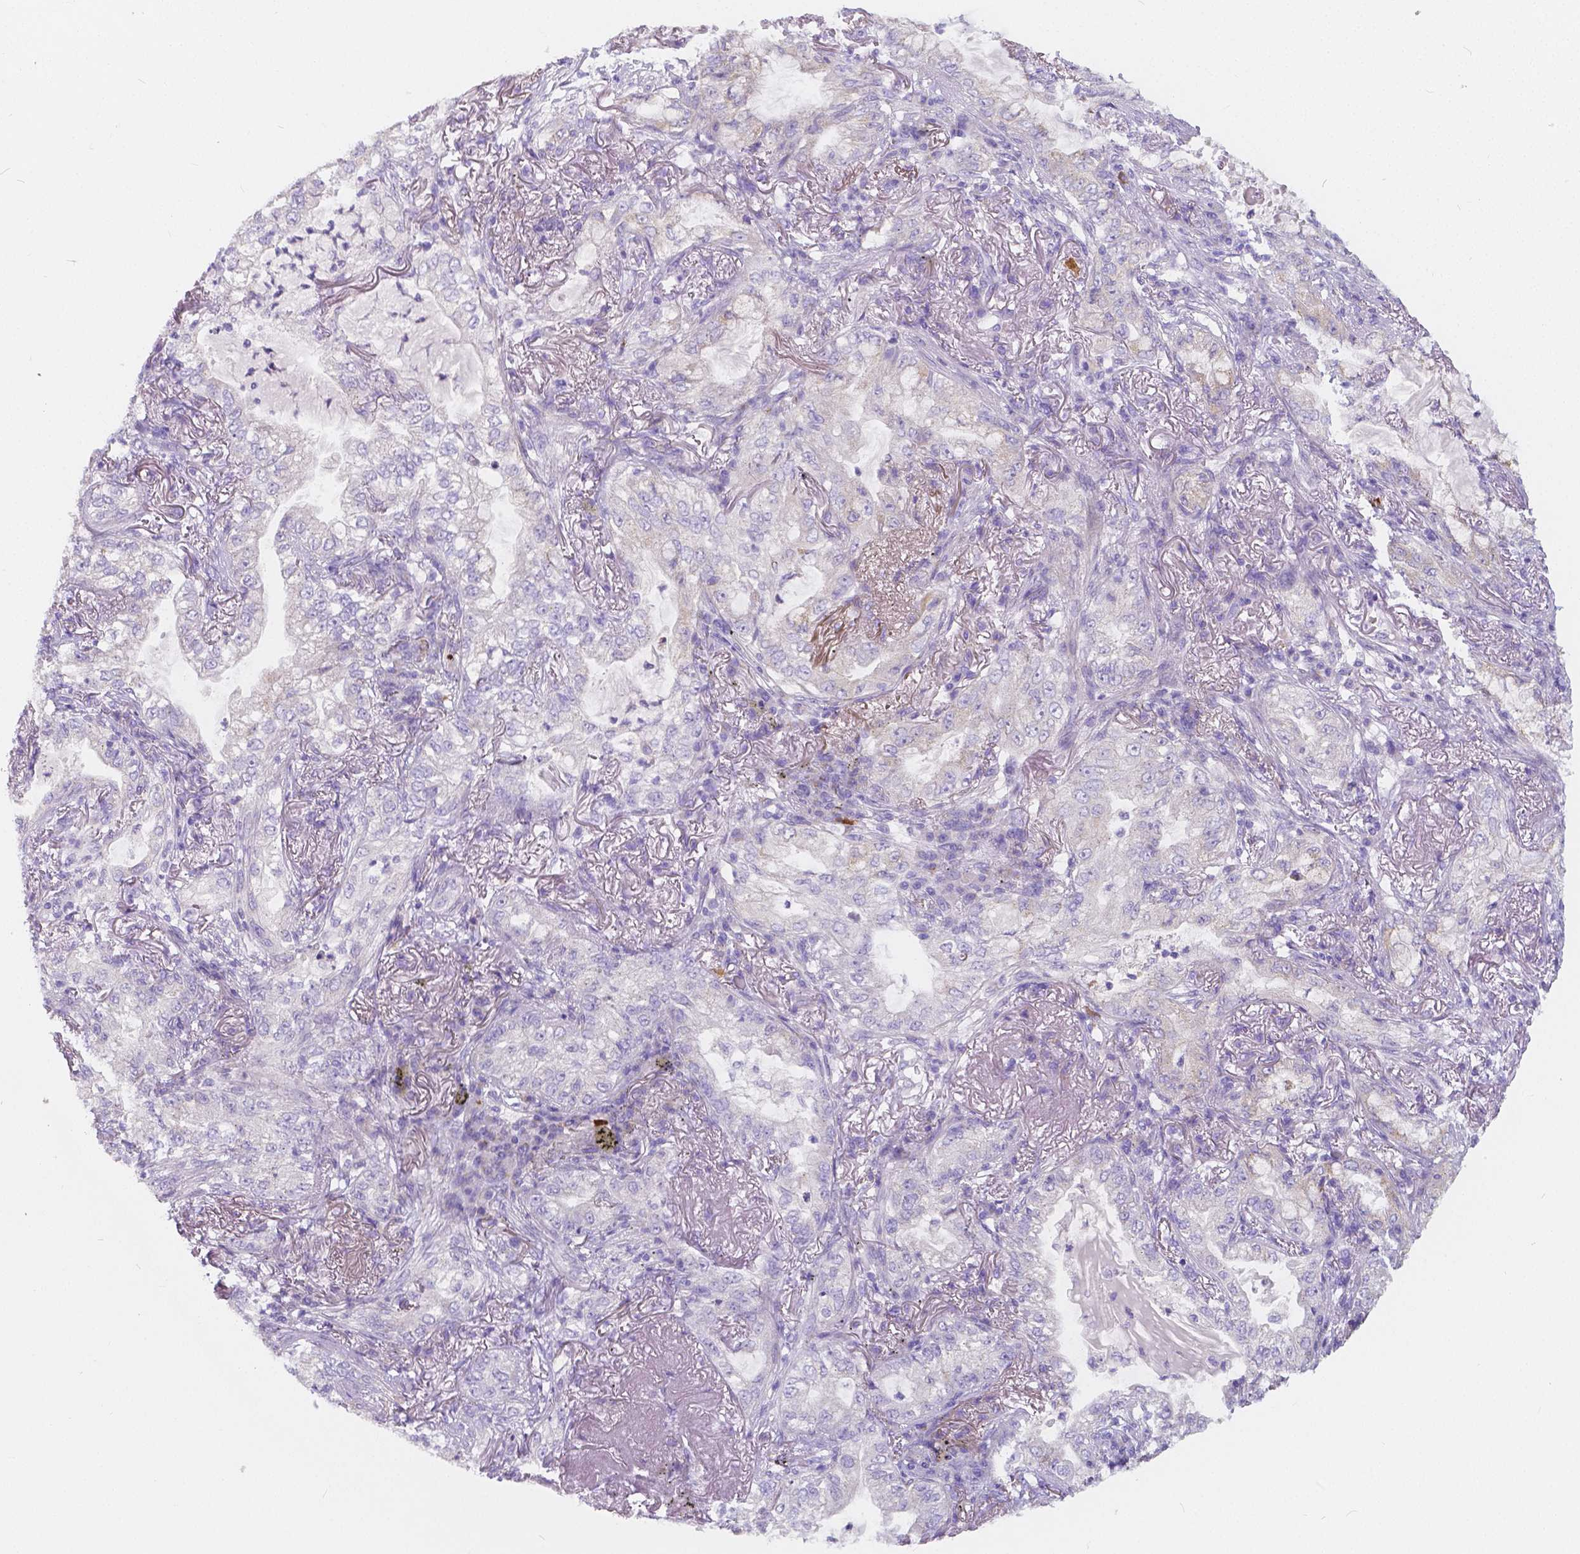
{"staining": {"intensity": "weak", "quantity": "<25%", "location": "cytoplasmic/membranous"}, "tissue": "lung cancer", "cell_type": "Tumor cells", "image_type": "cancer", "snomed": [{"axis": "morphology", "description": "Adenocarcinoma, NOS"}, {"axis": "topography", "description": "Lung"}], "caption": "Immunohistochemical staining of lung adenocarcinoma reveals no significant expression in tumor cells.", "gene": "RNF186", "patient": {"sex": "female", "age": 73}}